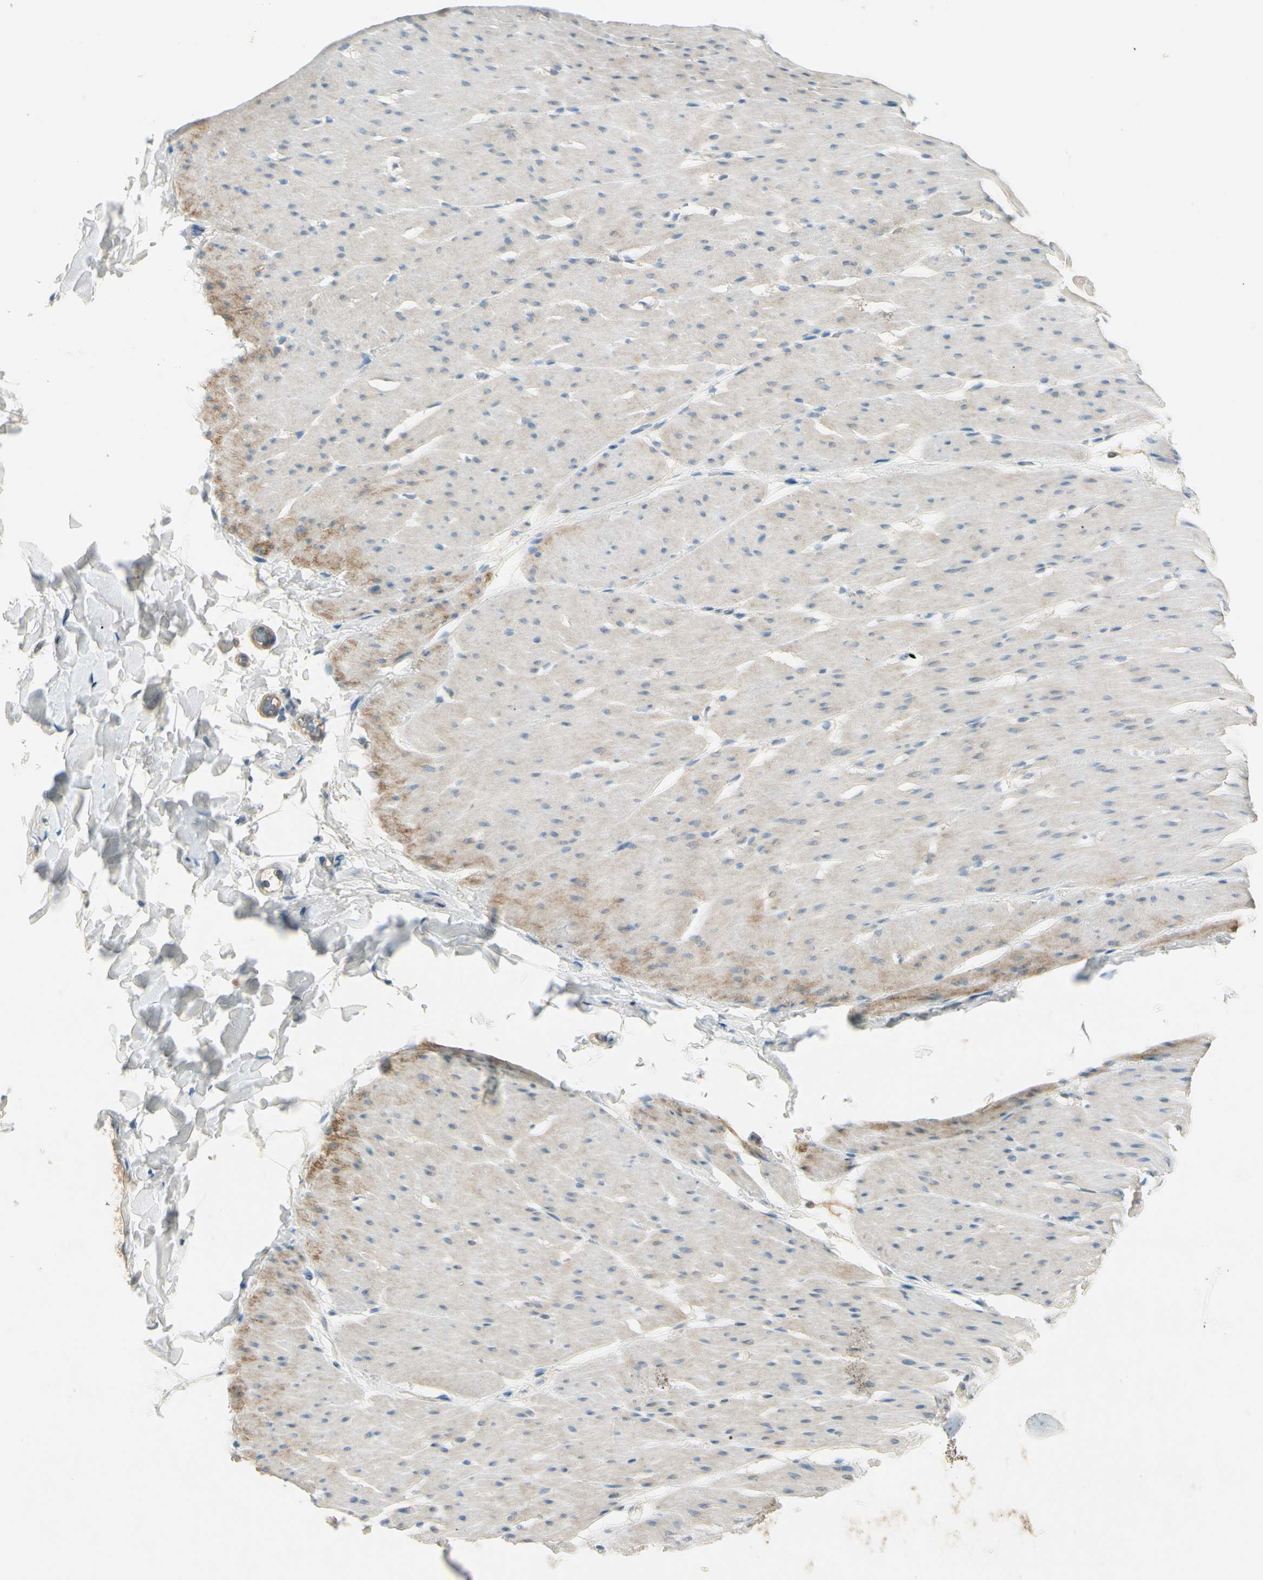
{"staining": {"intensity": "strong", "quantity": ">75%", "location": "cytoplasmic/membranous"}, "tissue": "smooth muscle", "cell_type": "Smooth muscle cells", "image_type": "normal", "snomed": [{"axis": "morphology", "description": "Normal tissue, NOS"}, {"axis": "topography", "description": "Smooth muscle"}, {"axis": "topography", "description": "Colon"}], "caption": "IHC (DAB) staining of normal smooth muscle reveals strong cytoplasmic/membranous protein positivity in approximately >75% of smooth muscle cells. The staining is performed using DAB brown chromogen to label protein expression. The nuclei are counter-stained blue using hematoxylin.", "gene": "ITGA3", "patient": {"sex": "male", "age": 67}}